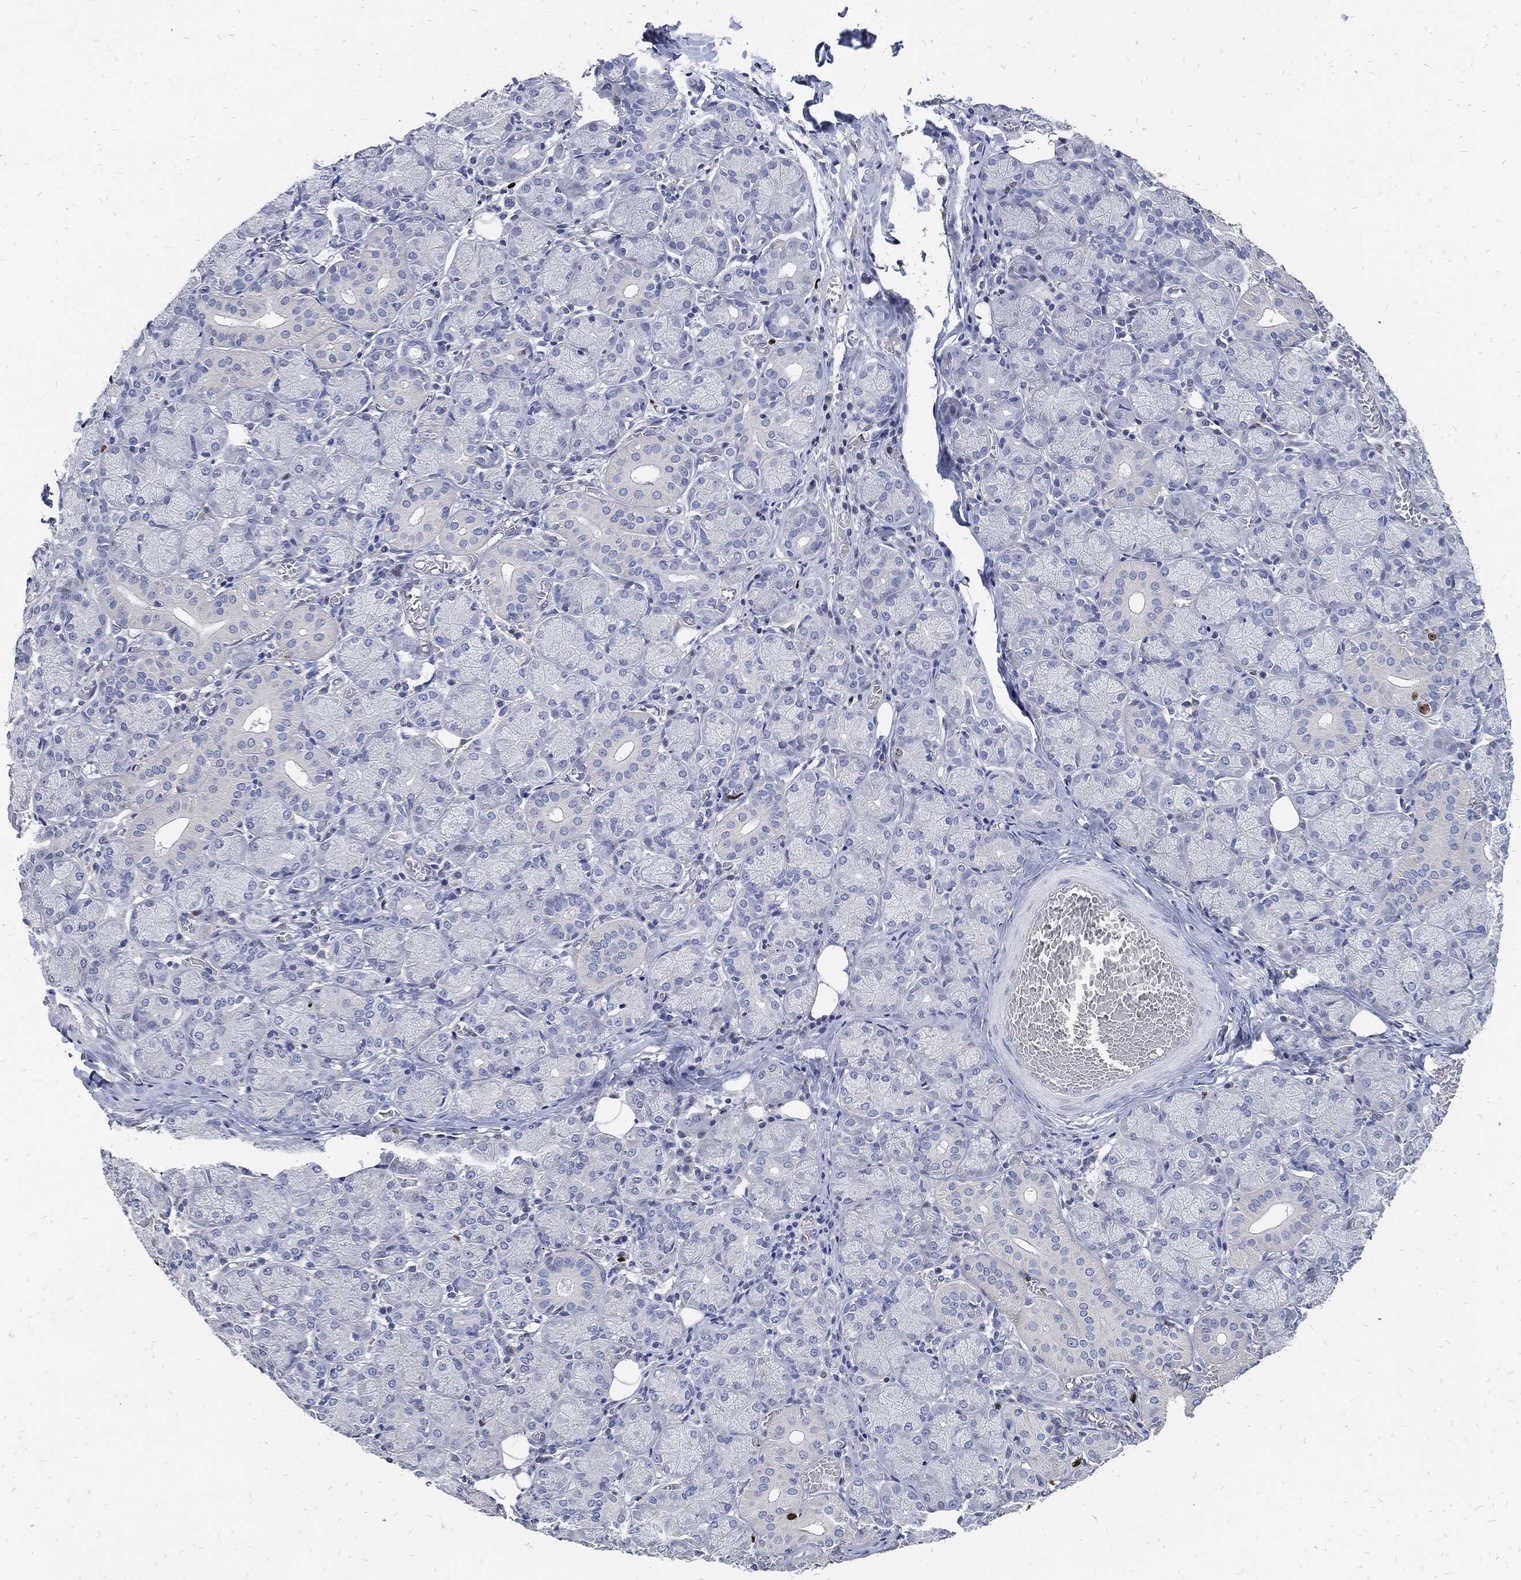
{"staining": {"intensity": "strong", "quantity": "<25%", "location": "nuclear"}, "tissue": "salivary gland", "cell_type": "Glandular cells", "image_type": "normal", "snomed": [{"axis": "morphology", "description": "Normal tissue, NOS"}, {"axis": "topography", "description": "Salivary gland"}, {"axis": "topography", "description": "Peripheral nerve tissue"}], "caption": "Immunohistochemistry (DAB (3,3'-diaminobenzidine)) staining of benign human salivary gland shows strong nuclear protein expression in about <25% of glandular cells.", "gene": "MKI67", "patient": {"sex": "female", "age": 24}}